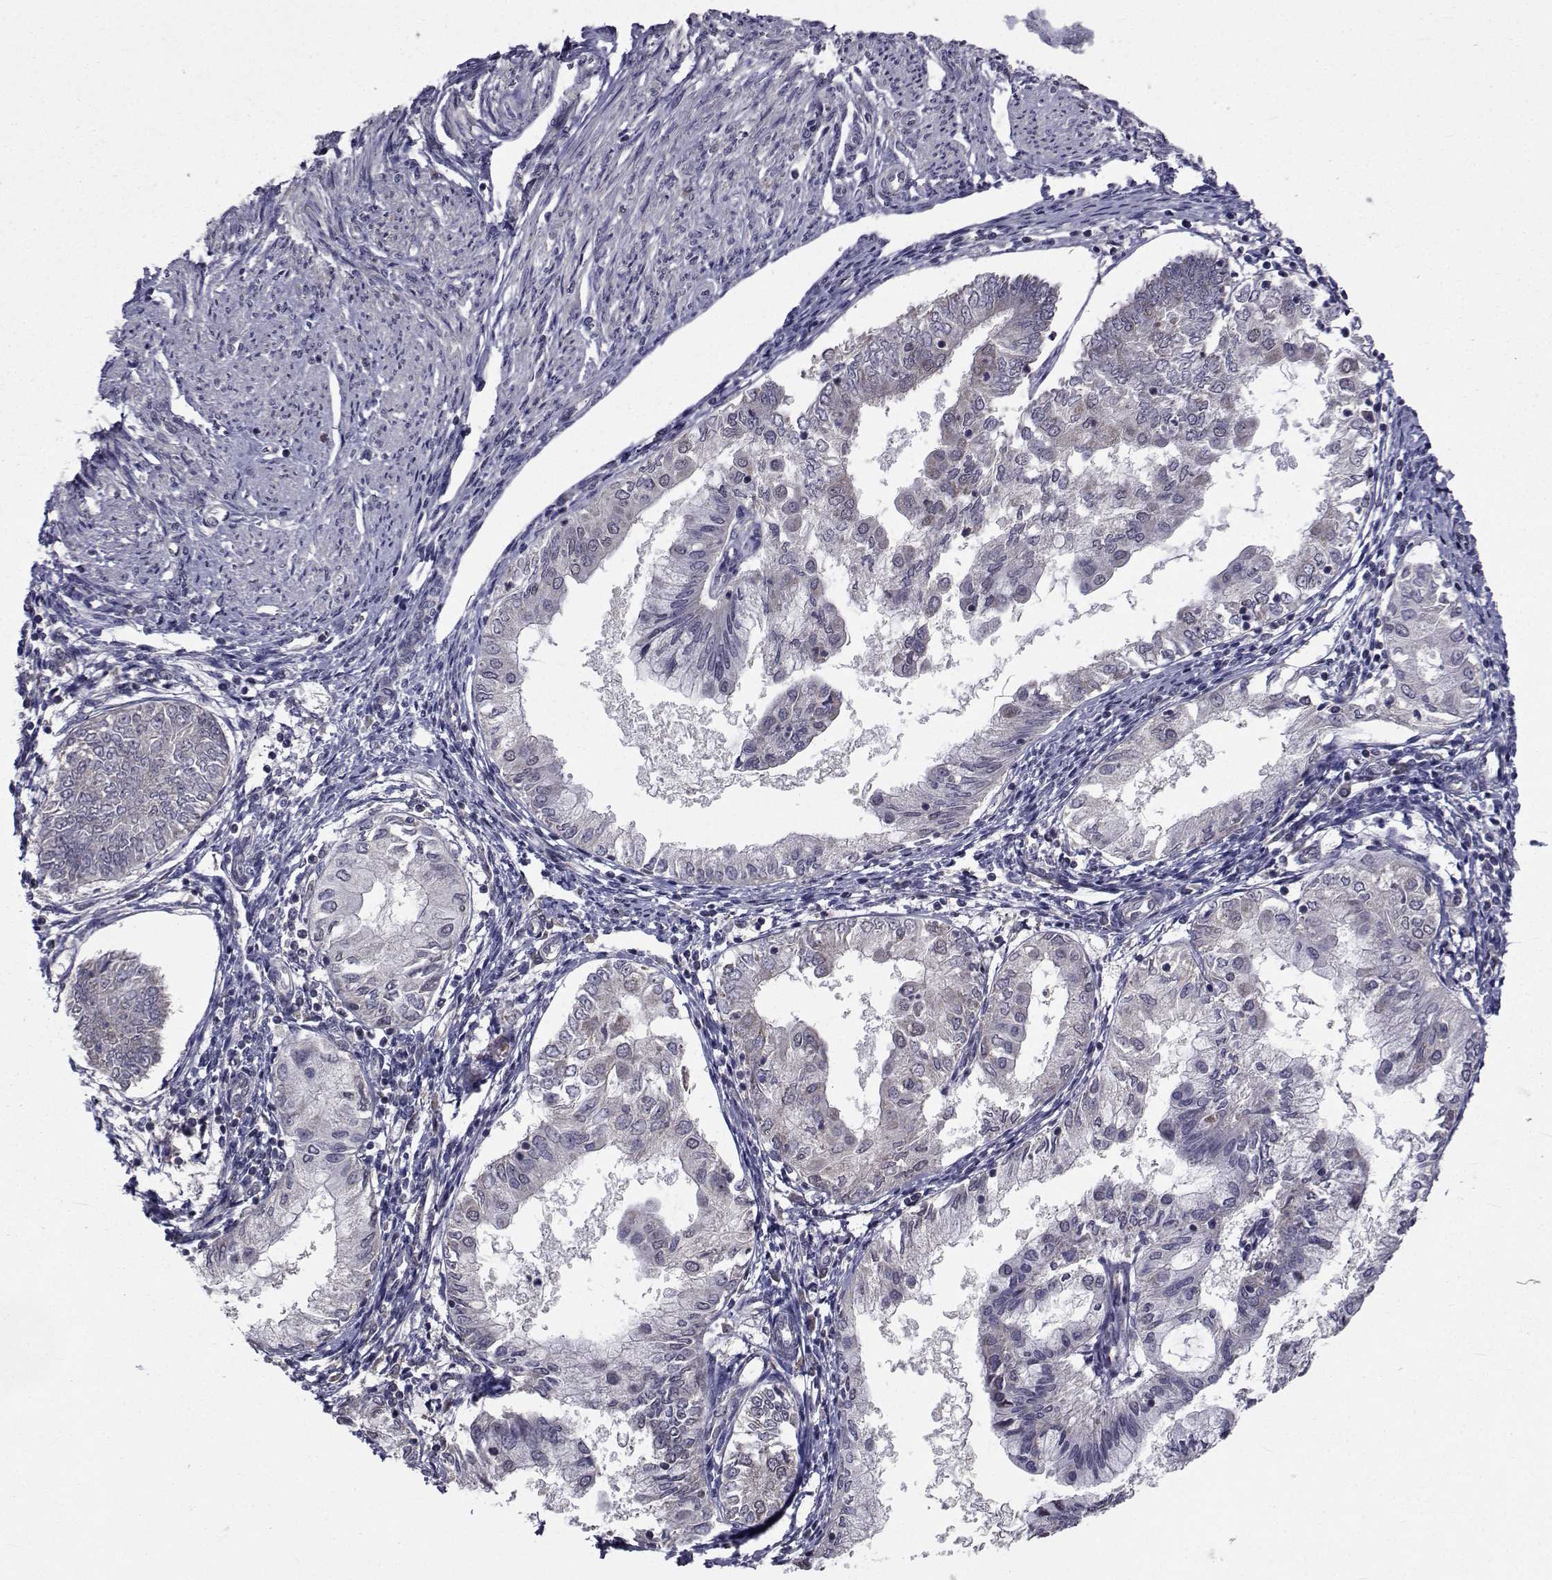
{"staining": {"intensity": "negative", "quantity": "none", "location": "none"}, "tissue": "endometrial cancer", "cell_type": "Tumor cells", "image_type": "cancer", "snomed": [{"axis": "morphology", "description": "Adenocarcinoma, NOS"}, {"axis": "topography", "description": "Endometrium"}], "caption": "This is an IHC image of endometrial adenocarcinoma. There is no staining in tumor cells.", "gene": "CYP2S1", "patient": {"sex": "female", "age": 68}}